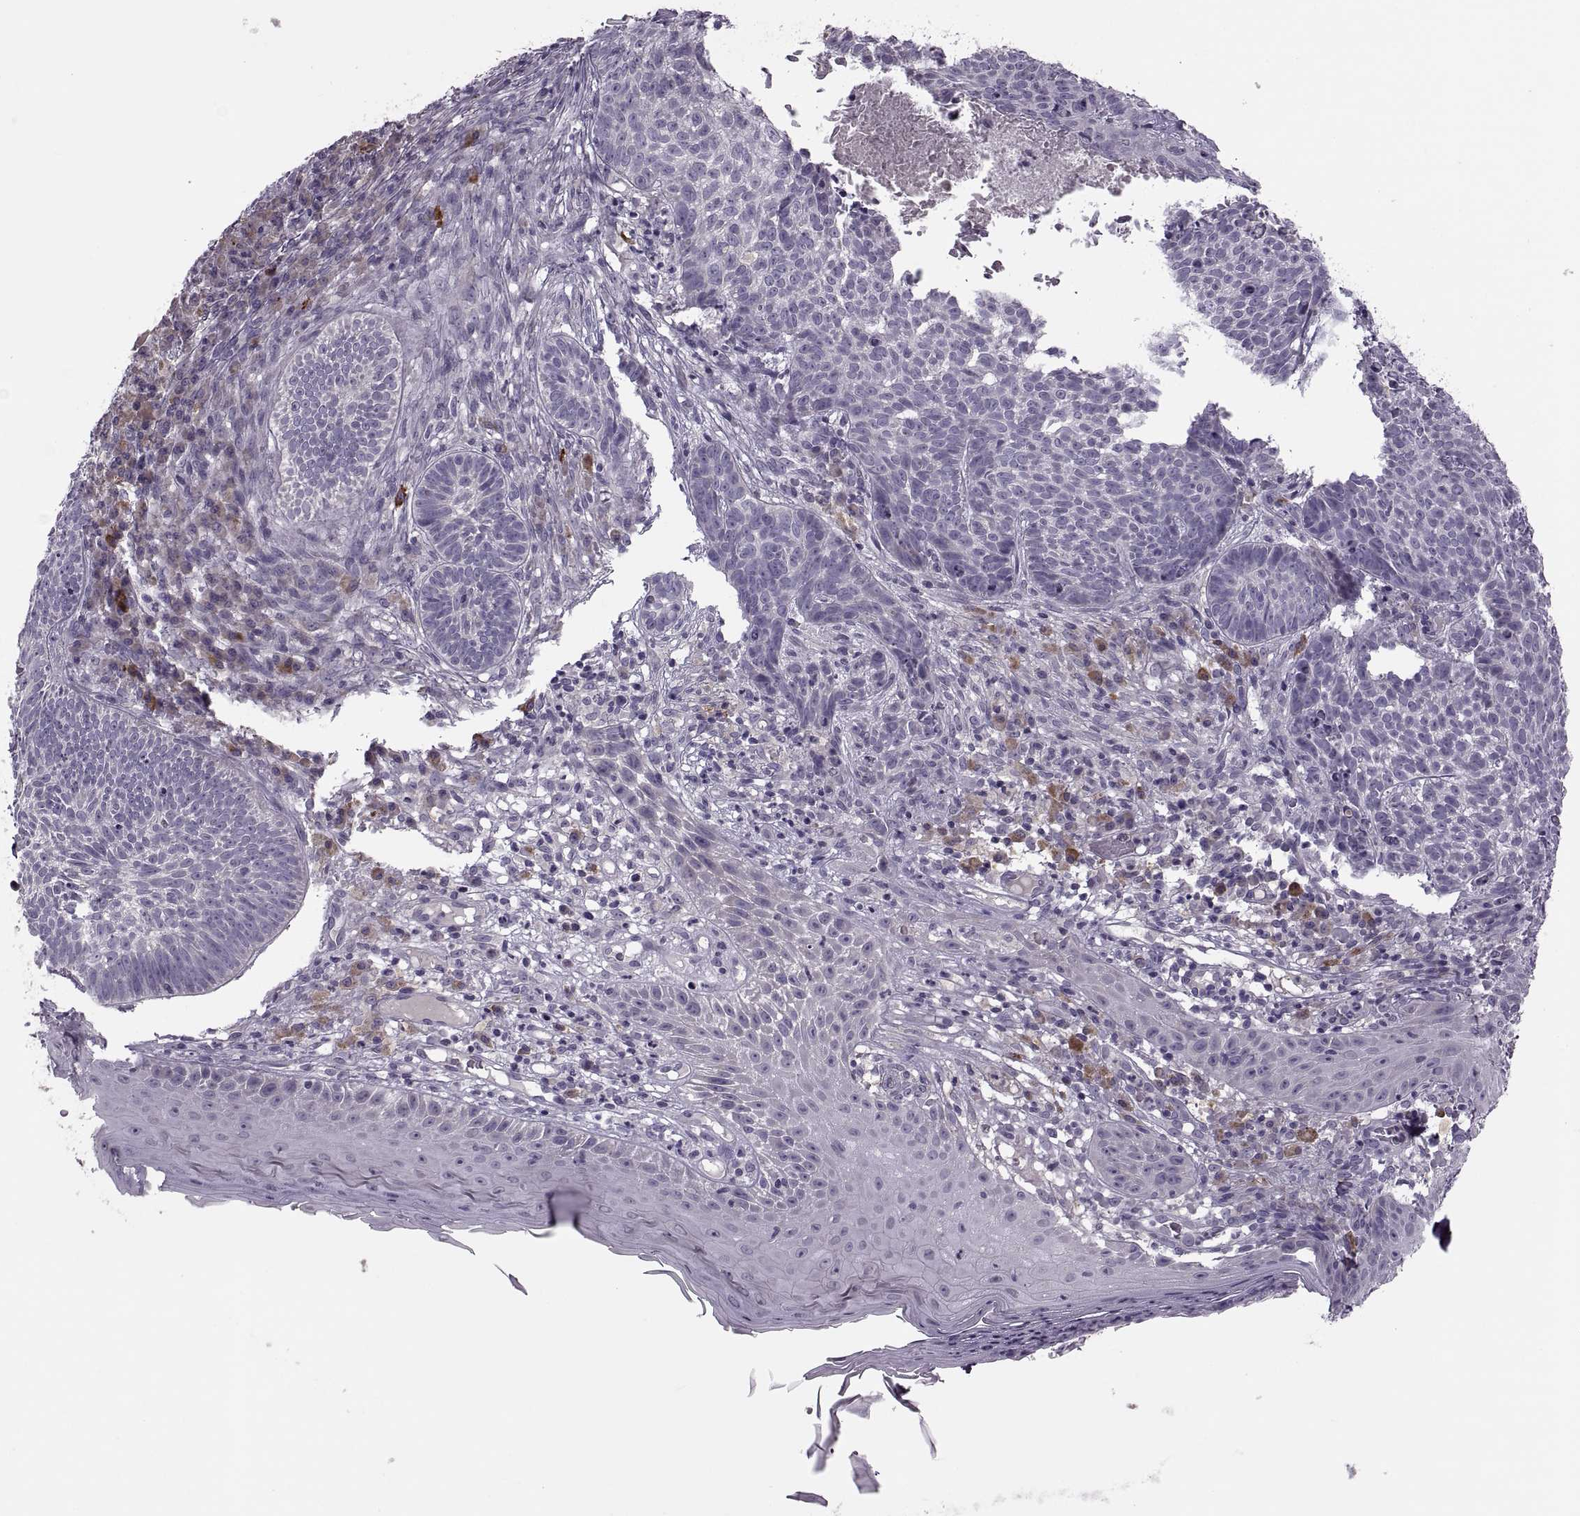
{"staining": {"intensity": "negative", "quantity": "none", "location": "none"}, "tissue": "skin cancer", "cell_type": "Tumor cells", "image_type": "cancer", "snomed": [{"axis": "morphology", "description": "Basal cell carcinoma"}, {"axis": "topography", "description": "Skin"}], "caption": "This histopathology image is of basal cell carcinoma (skin) stained with IHC to label a protein in brown with the nuclei are counter-stained blue. There is no staining in tumor cells.", "gene": "H2AP", "patient": {"sex": "male", "age": 90}}